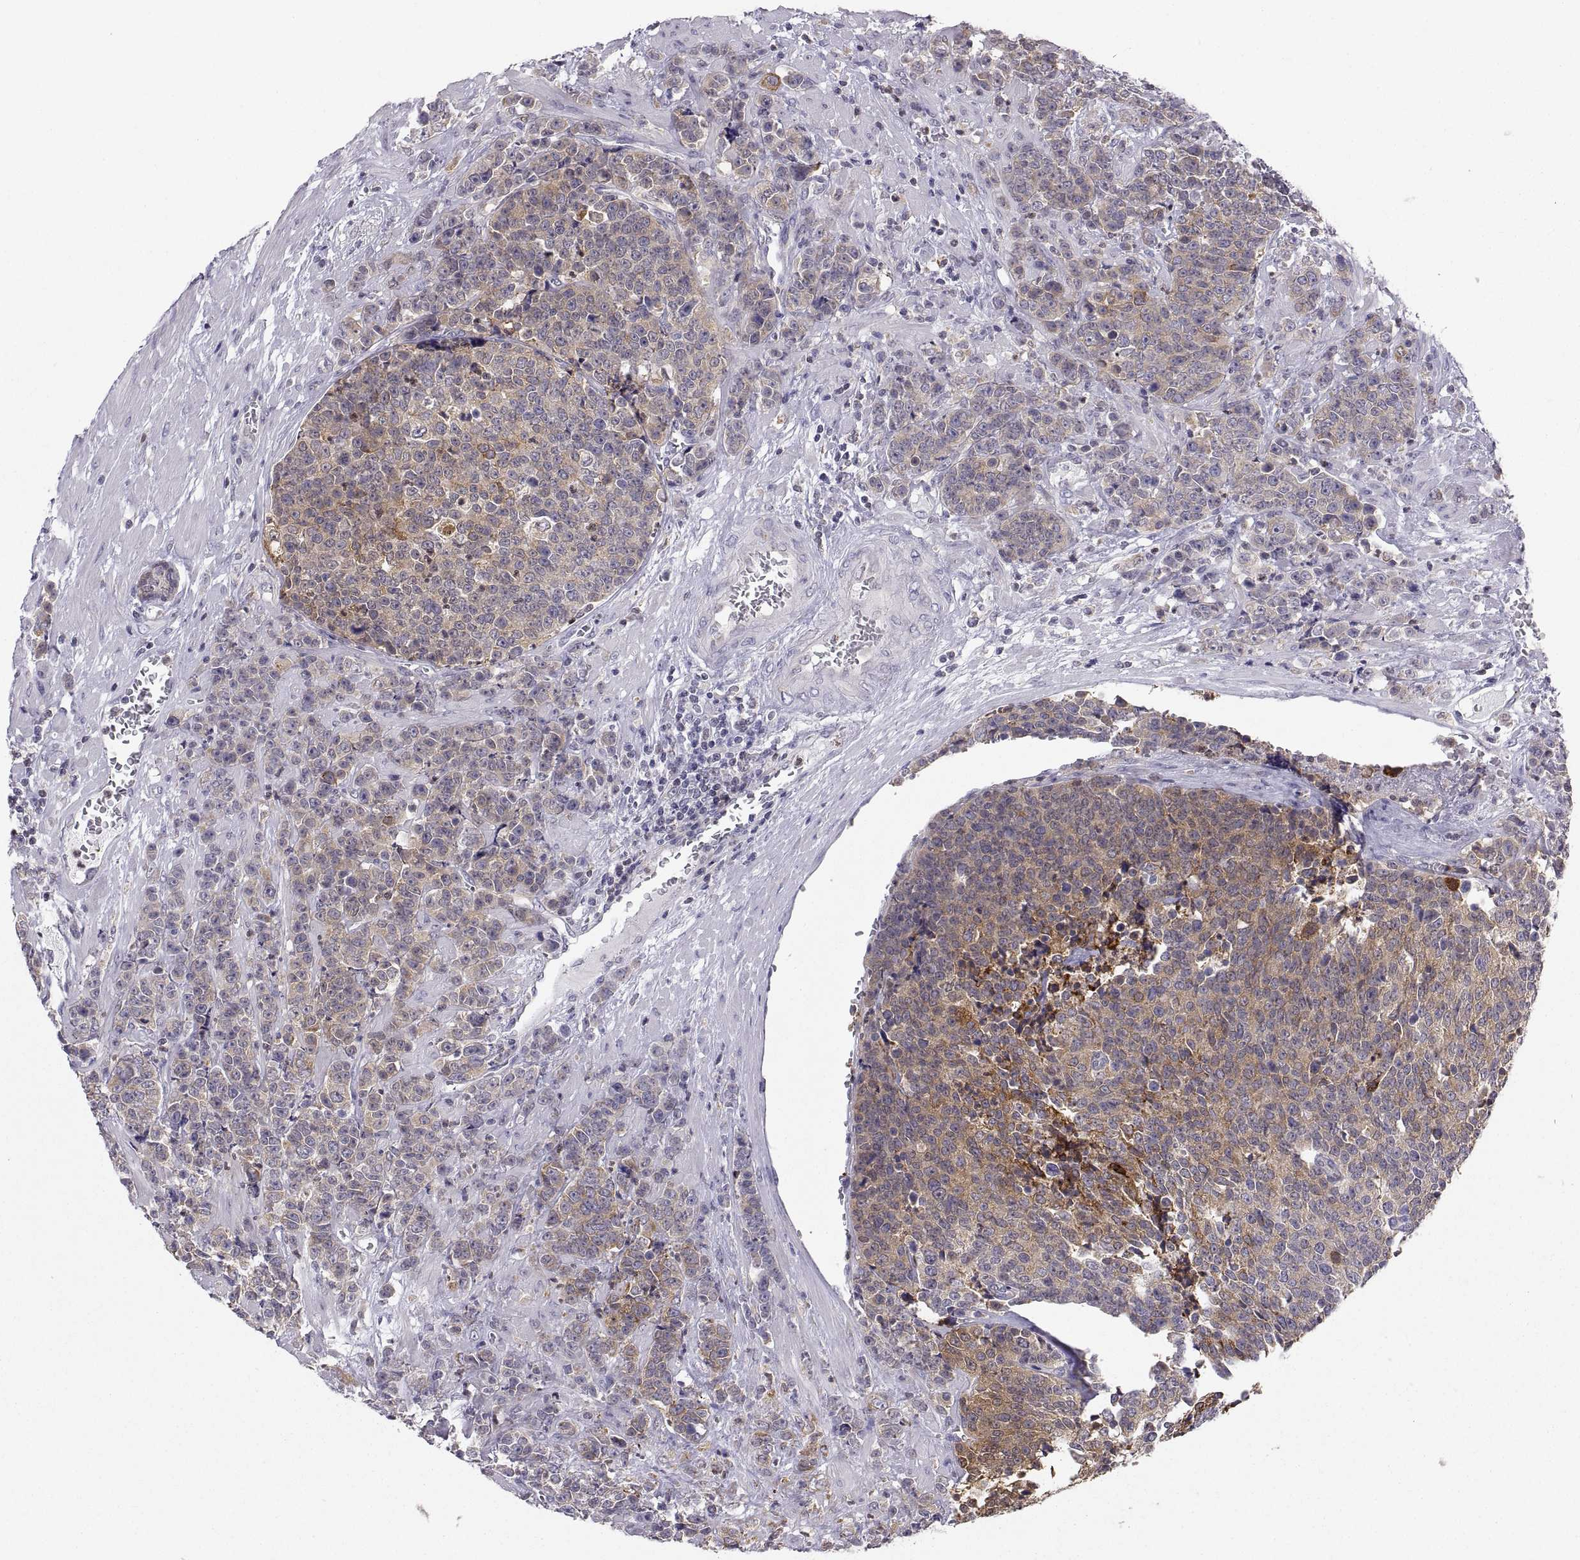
{"staining": {"intensity": "moderate", "quantity": ">75%", "location": "cytoplasmic/membranous"}, "tissue": "prostate cancer", "cell_type": "Tumor cells", "image_type": "cancer", "snomed": [{"axis": "morphology", "description": "Adenocarcinoma, NOS"}, {"axis": "topography", "description": "Prostate"}], "caption": "Immunohistochemistry of human adenocarcinoma (prostate) shows medium levels of moderate cytoplasmic/membranous expression in about >75% of tumor cells.", "gene": "ERO1A", "patient": {"sex": "male", "age": 67}}